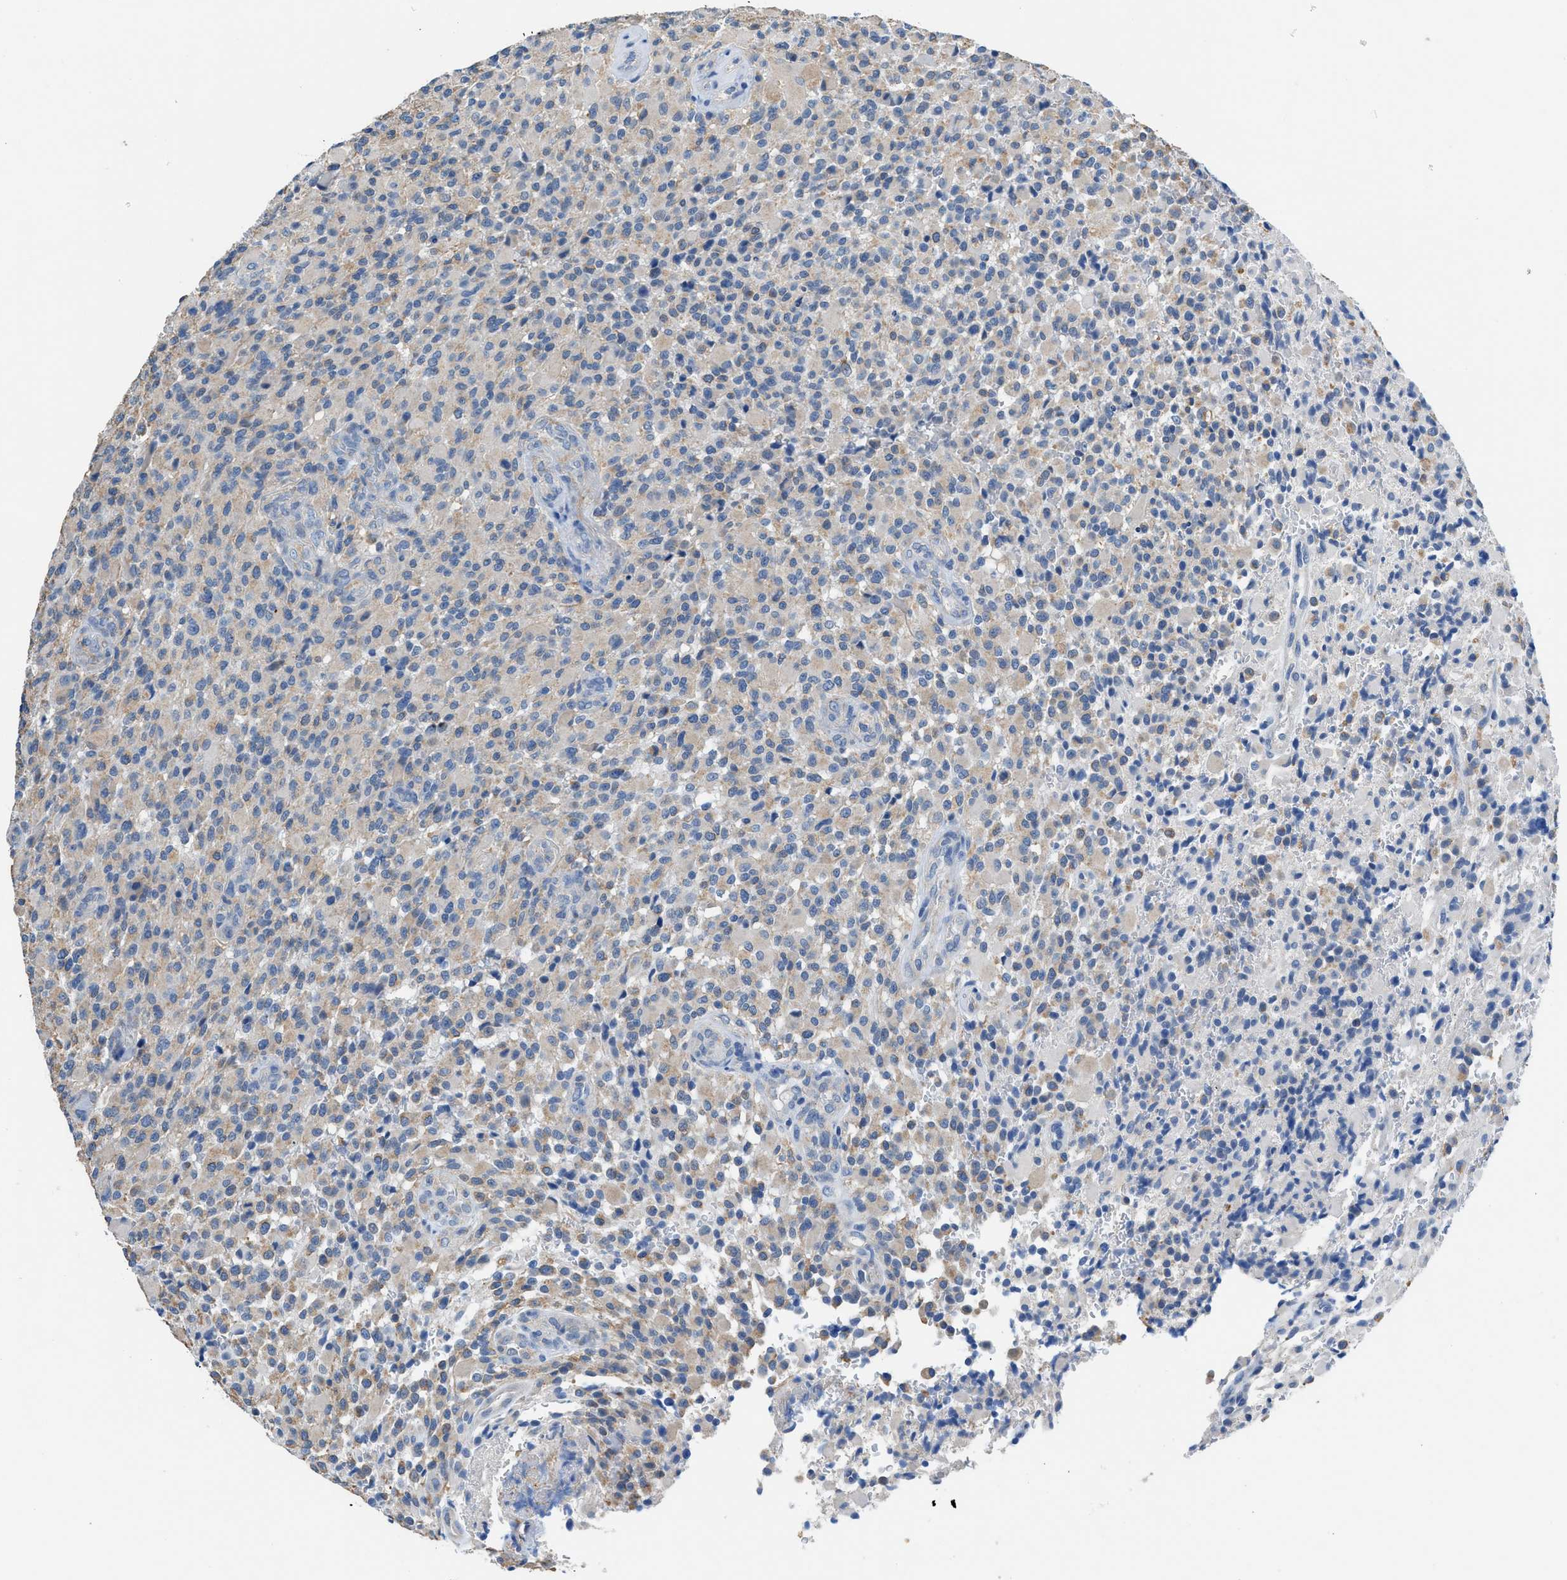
{"staining": {"intensity": "weak", "quantity": "25%-75%", "location": "cytoplasmic/membranous"}, "tissue": "glioma", "cell_type": "Tumor cells", "image_type": "cancer", "snomed": [{"axis": "morphology", "description": "Glioma, malignant, High grade"}, {"axis": "topography", "description": "Brain"}], "caption": "The photomicrograph displays staining of malignant glioma (high-grade), revealing weak cytoplasmic/membranous protein positivity (brown color) within tumor cells. The staining was performed using DAB to visualize the protein expression in brown, while the nuclei were stained in blue with hematoxylin (Magnification: 20x).", "gene": "SLC10A6", "patient": {"sex": "male", "age": 71}}